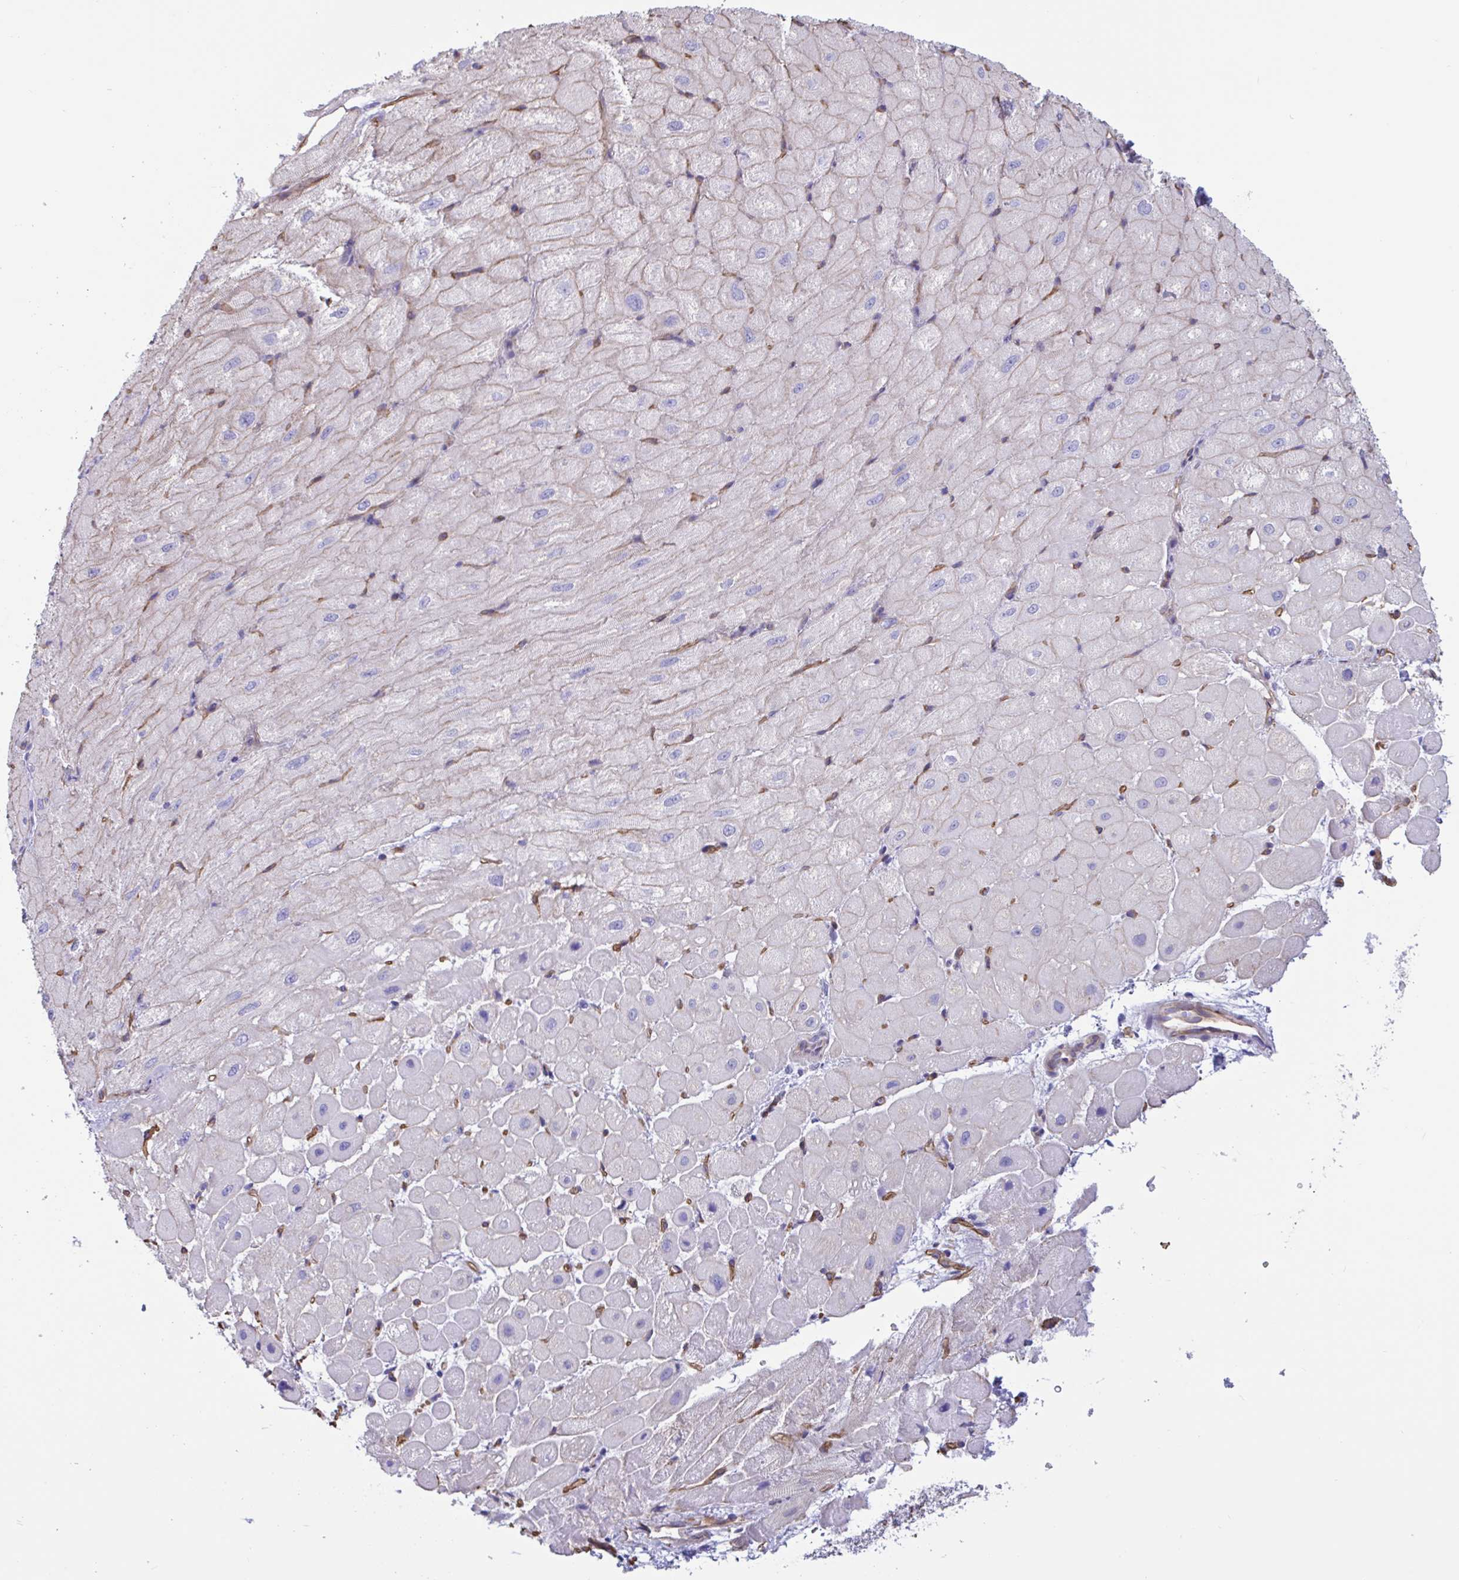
{"staining": {"intensity": "negative", "quantity": "none", "location": "none"}, "tissue": "heart muscle", "cell_type": "Cardiomyocytes", "image_type": "normal", "snomed": [{"axis": "morphology", "description": "Normal tissue, NOS"}, {"axis": "topography", "description": "Heart"}], "caption": "Immunohistochemistry (IHC) micrograph of benign heart muscle: human heart muscle stained with DAB reveals no significant protein positivity in cardiomyocytes.", "gene": "RPL22L1", "patient": {"sex": "male", "age": 62}}